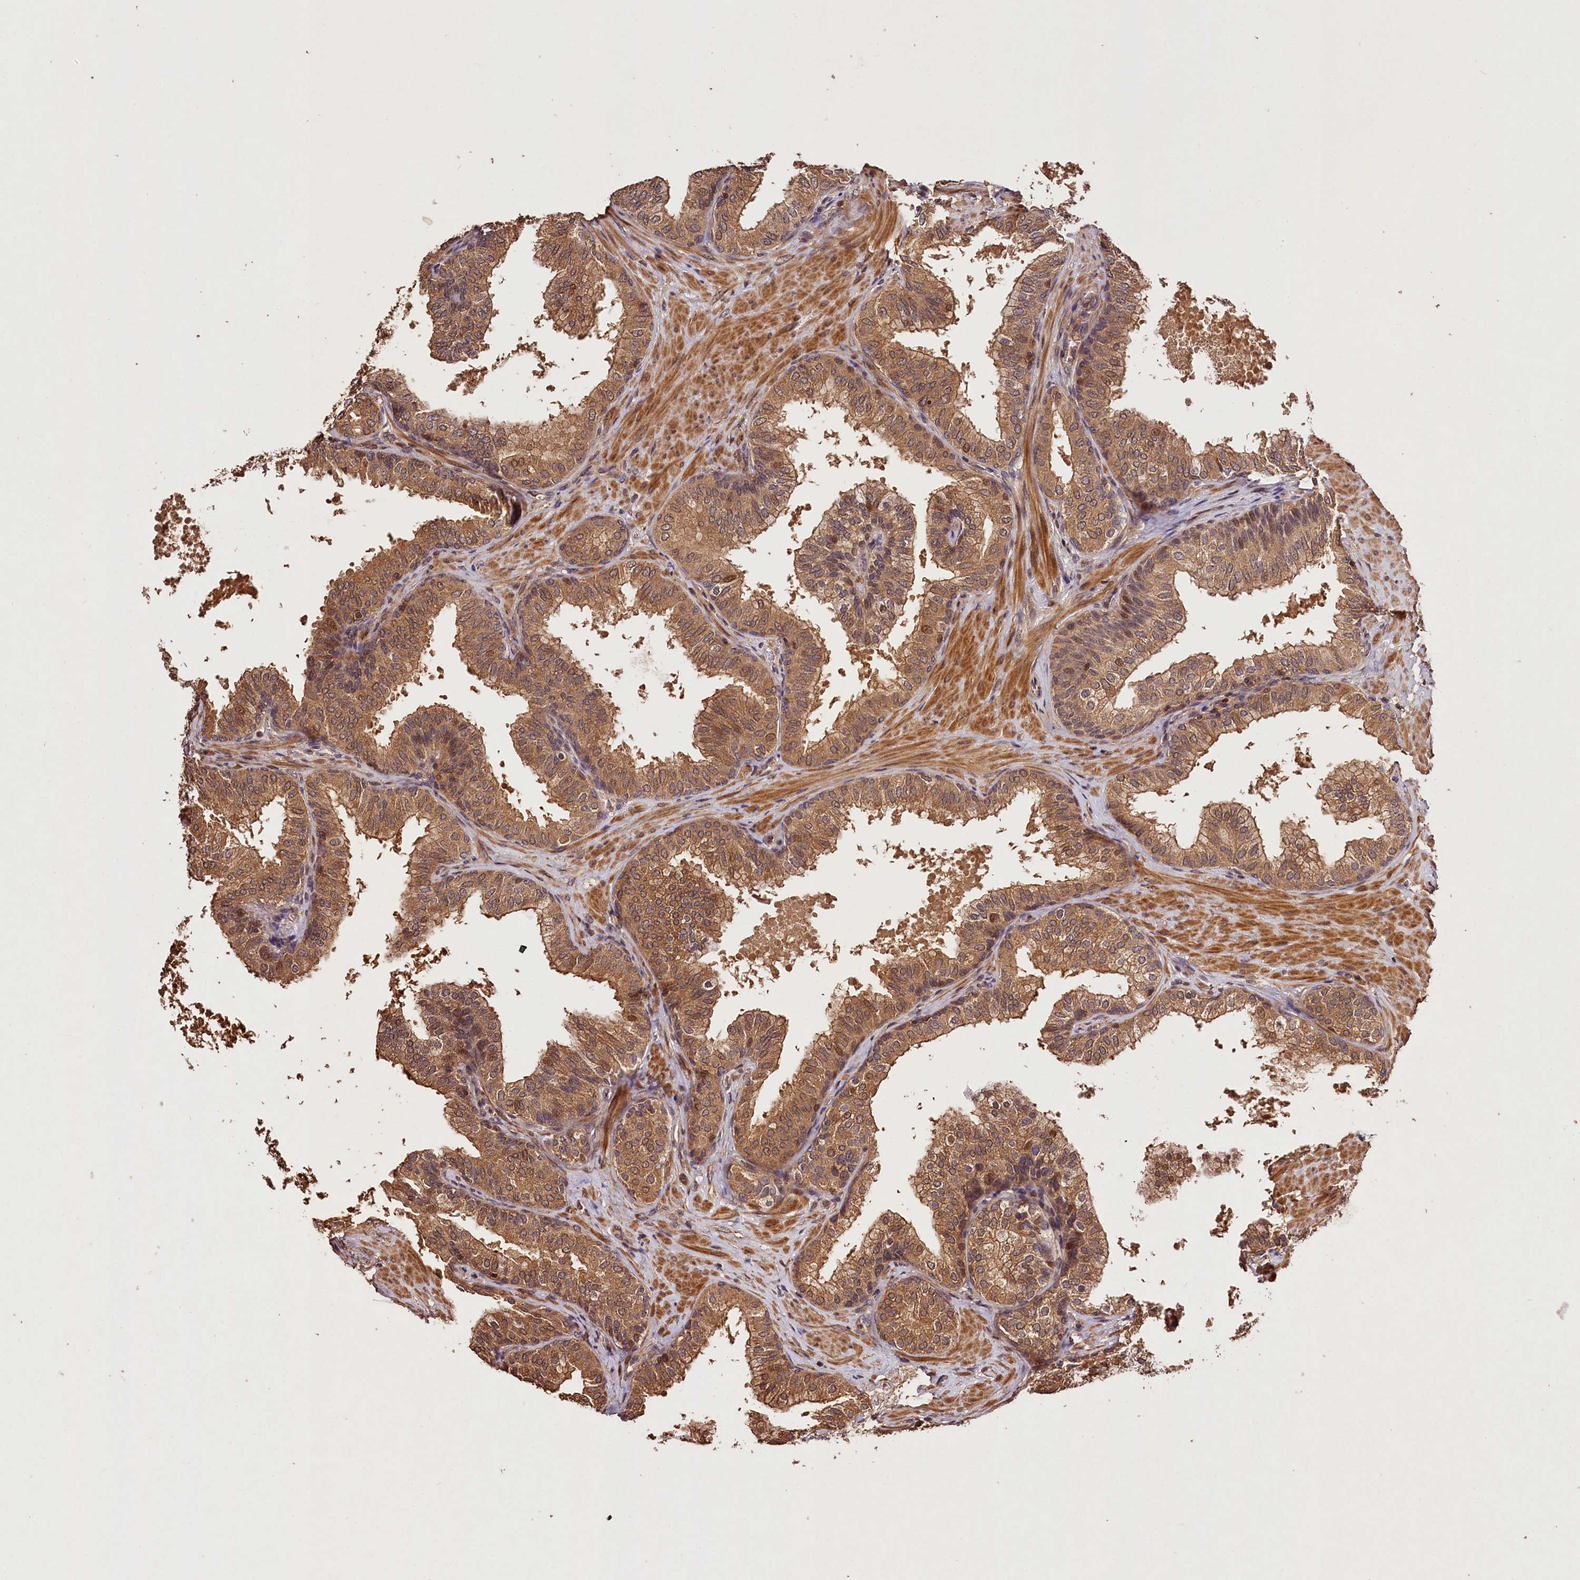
{"staining": {"intensity": "moderate", "quantity": ">75%", "location": "cytoplasmic/membranous"}, "tissue": "prostate", "cell_type": "Glandular cells", "image_type": "normal", "snomed": [{"axis": "morphology", "description": "Normal tissue, NOS"}, {"axis": "topography", "description": "Prostate"}], "caption": "Immunohistochemistry staining of benign prostate, which shows medium levels of moderate cytoplasmic/membranous staining in about >75% of glandular cells indicating moderate cytoplasmic/membranous protein staining. The staining was performed using DAB (3,3'-diaminobenzidine) (brown) for protein detection and nuclei were counterstained in hematoxylin (blue).", "gene": "KPTN", "patient": {"sex": "male", "age": 60}}